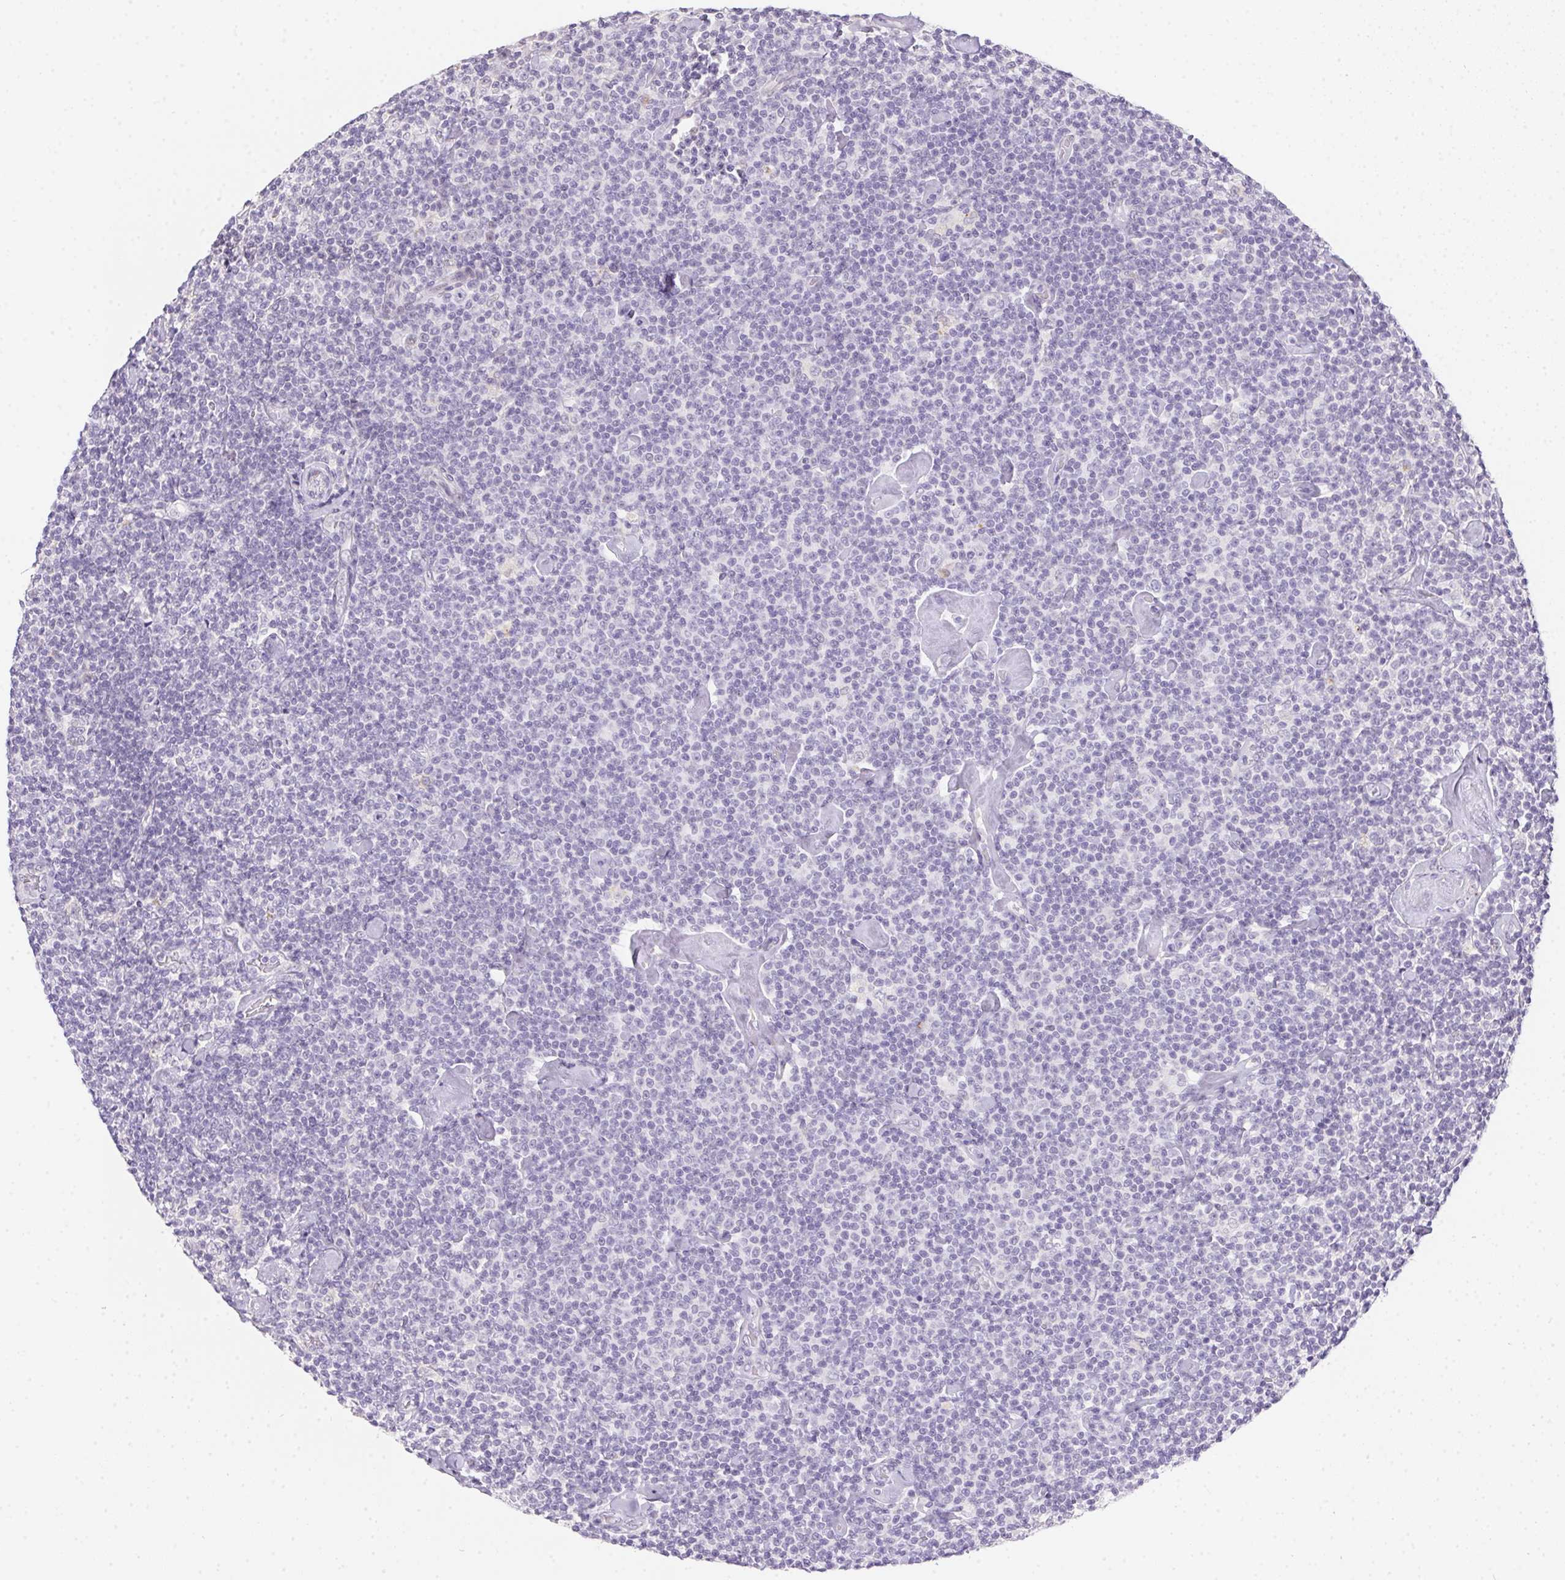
{"staining": {"intensity": "negative", "quantity": "none", "location": "none"}, "tissue": "lymphoma", "cell_type": "Tumor cells", "image_type": "cancer", "snomed": [{"axis": "morphology", "description": "Malignant lymphoma, non-Hodgkin's type, Low grade"}, {"axis": "topography", "description": "Lymph node"}], "caption": "Immunohistochemical staining of human lymphoma exhibits no significant expression in tumor cells. (Immunohistochemistry (ihc), brightfield microscopy, high magnification).", "gene": "MORC1", "patient": {"sex": "male", "age": 81}}